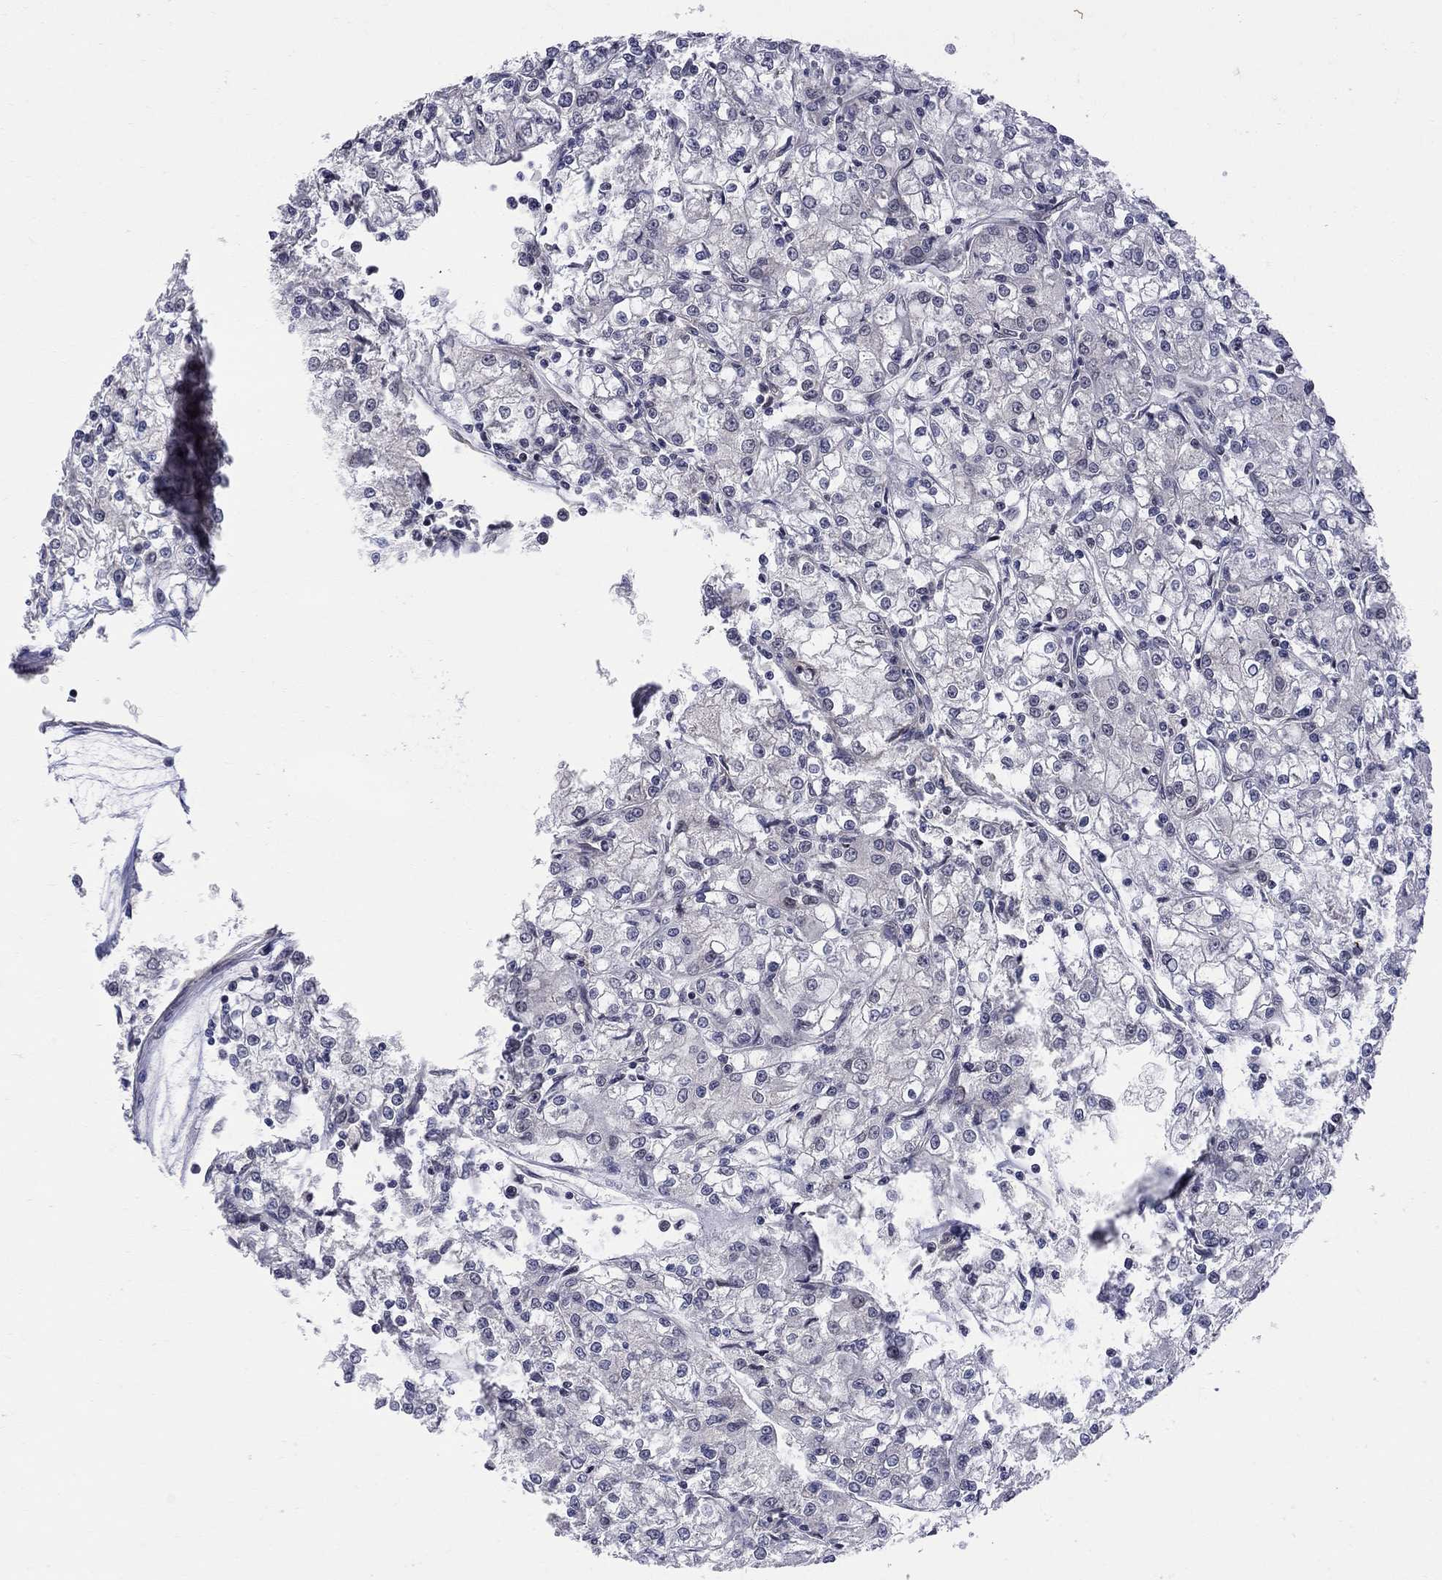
{"staining": {"intensity": "negative", "quantity": "none", "location": "none"}, "tissue": "renal cancer", "cell_type": "Tumor cells", "image_type": "cancer", "snomed": [{"axis": "morphology", "description": "Adenocarcinoma, NOS"}, {"axis": "topography", "description": "Kidney"}], "caption": "Immunohistochemical staining of human renal cancer exhibits no significant expression in tumor cells.", "gene": "CNOT11", "patient": {"sex": "female", "age": 59}}